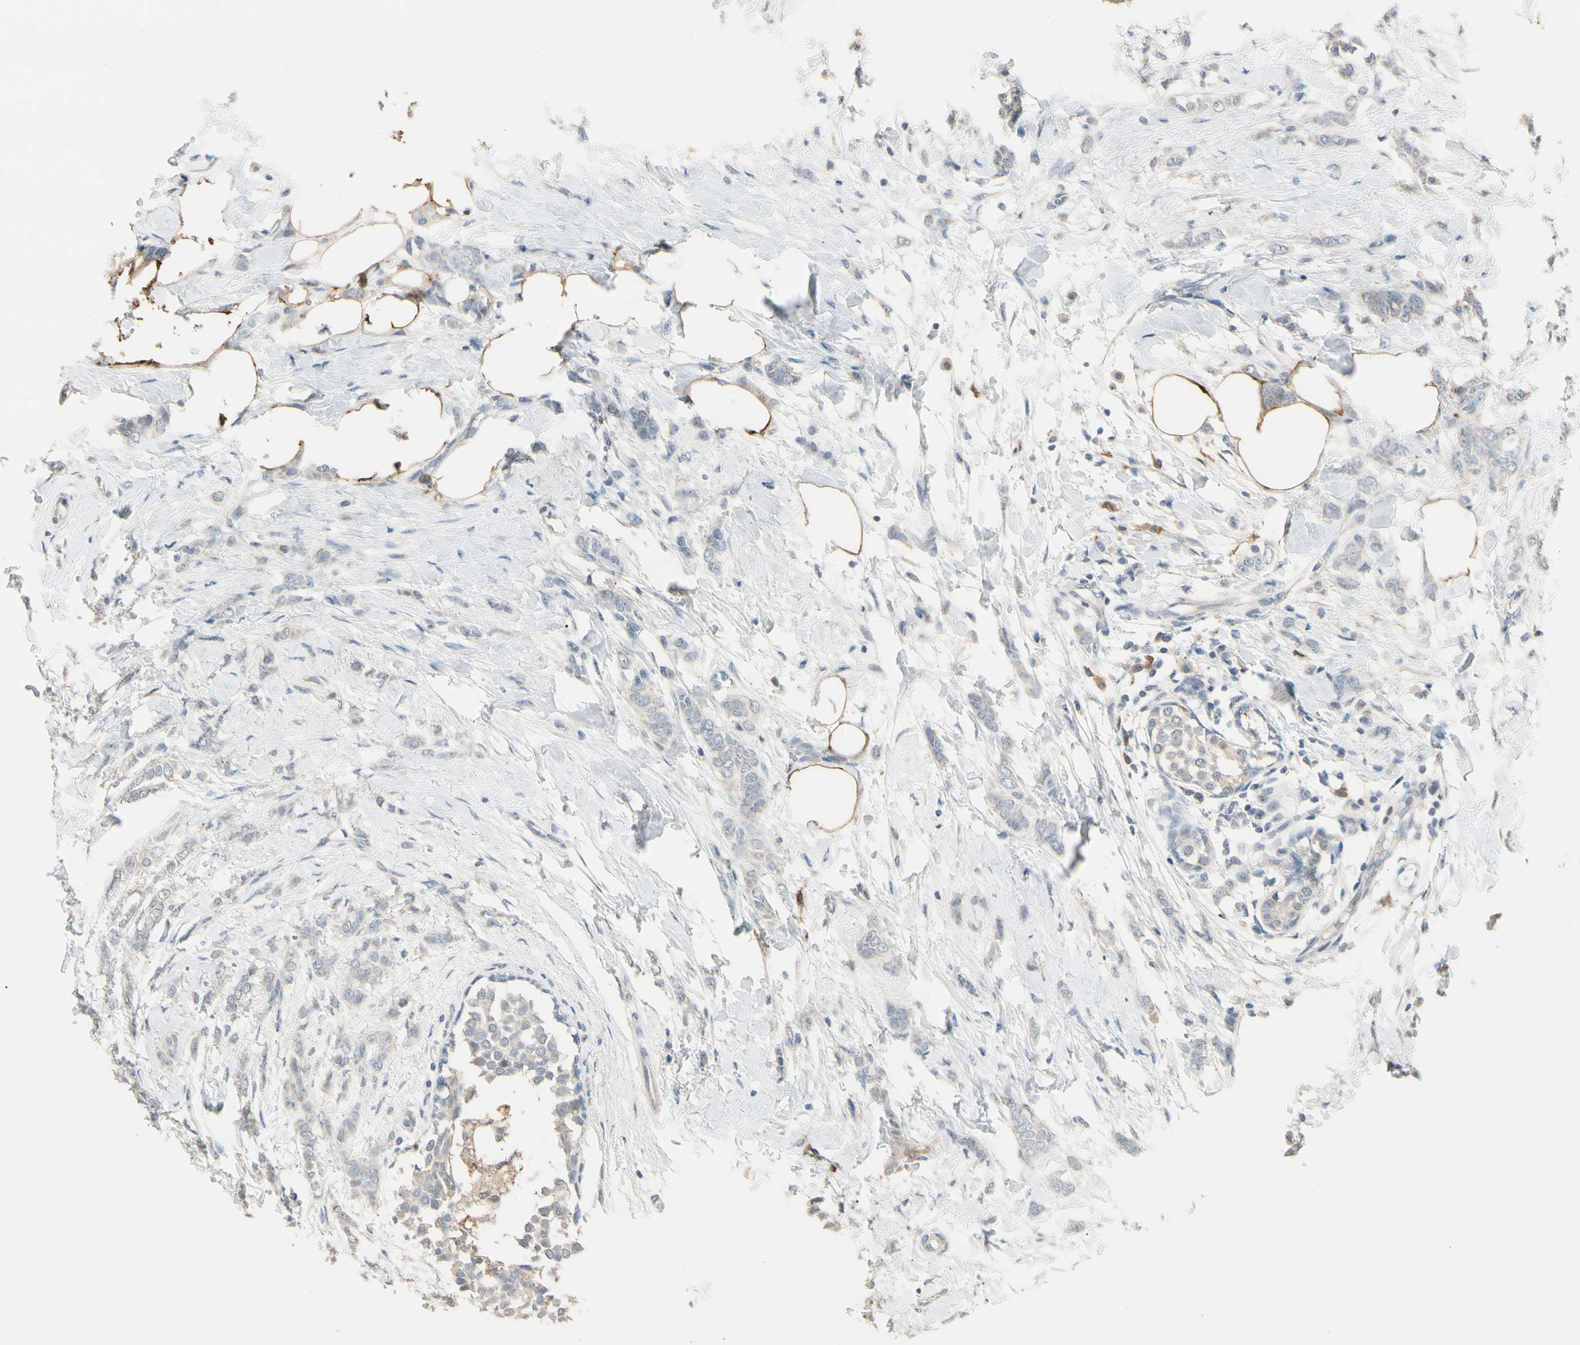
{"staining": {"intensity": "negative", "quantity": "none", "location": "none"}, "tissue": "breast cancer", "cell_type": "Tumor cells", "image_type": "cancer", "snomed": [{"axis": "morphology", "description": "Lobular carcinoma, in situ"}, {"axis": "morphology", "description": "Lobular carcinoma"}, {"axis": "topography", "description": "Breast"}], "caption": "IHC histopathology image of neoplastic tissue: breast lobular carcinoma in situ stained with DAB (3,3'-diaminobenzidine) reveals no significant protein positivity in tumor cells.", "gene": "GNE", "patient": {"sex": "female", "age": 41}}